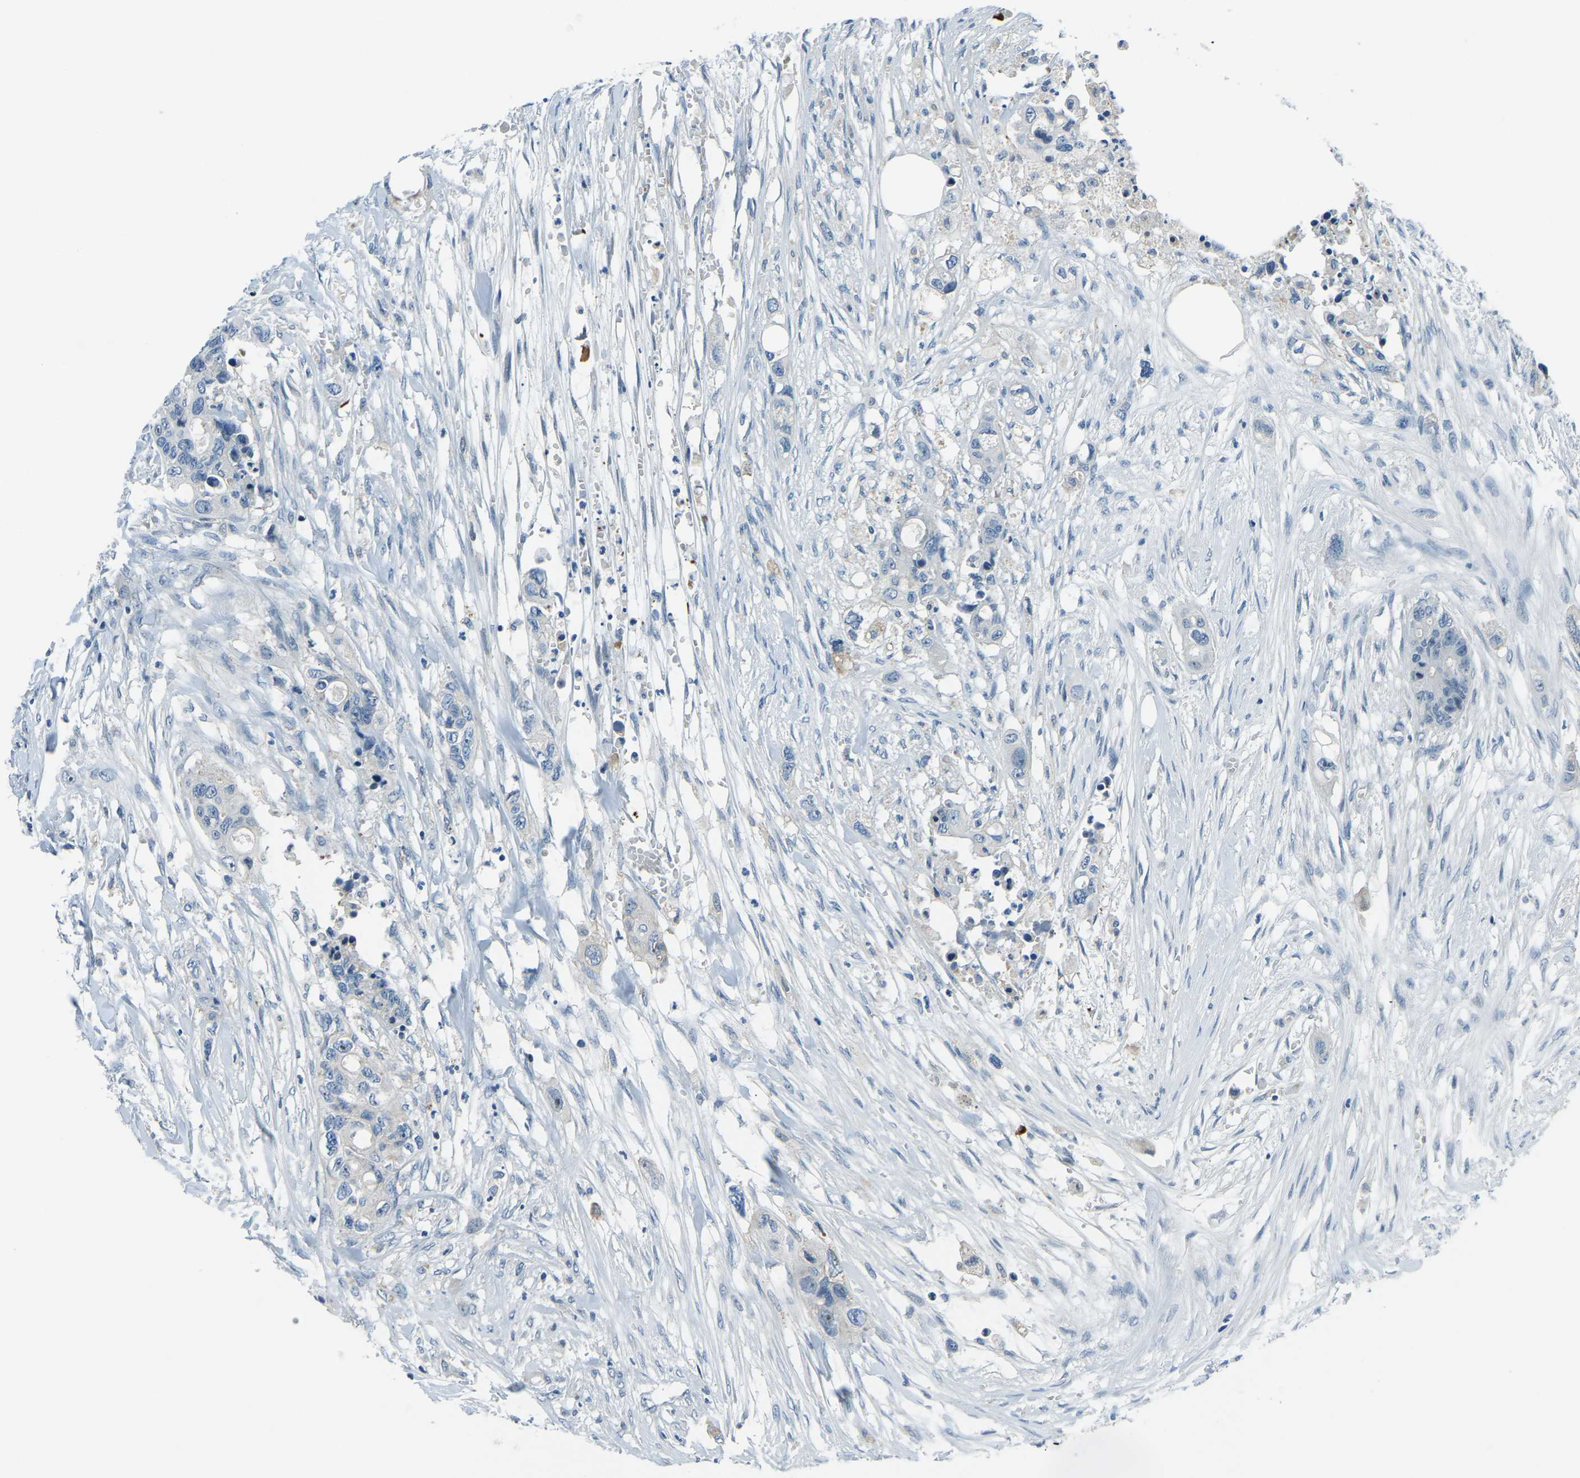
{"staining": {"intensity": "moderate", "quantity": "<25%", "location": "nuclear"}, "tissue": "colorectal cancer", "cell_type": "Tumor cells", "image_type": "cancer", "snomed": [{"axis": "morphology", "description": "Adenocarcinoma, NOS"}, {"axis": "topography", "description": "Colon"}], "caption": "Immunohistochemical staining of human colorectal cancer (adenocarcinoma) displays low levels of moderate nuclear protein staining in about <25% of tumor cells.", "gene": "RRP1", "patient": {"sex": "female", "age": 57}}